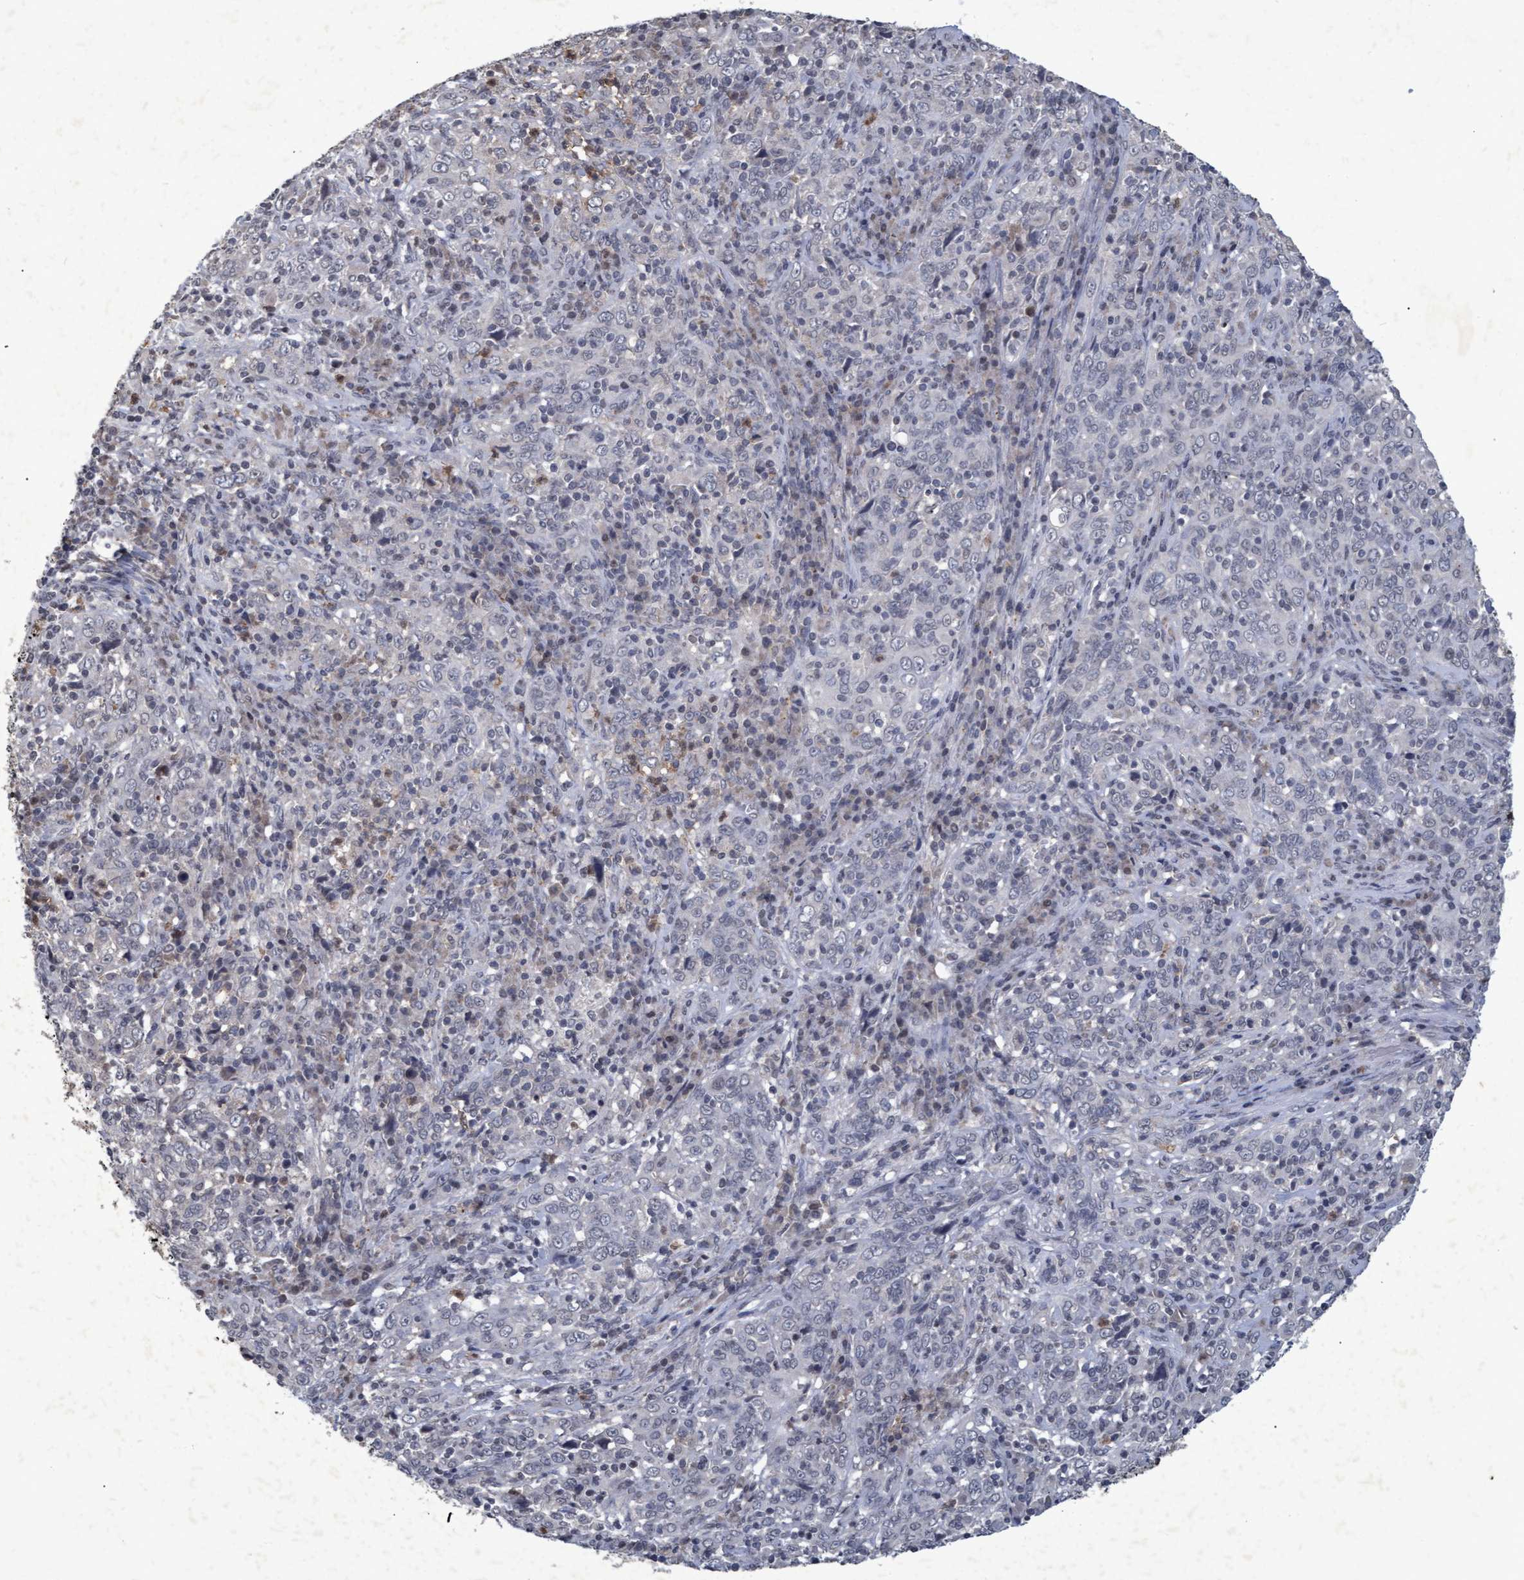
{"staining": {"intensity": "negative", "quantity": "none", "location": "none"}, "tissue": "cervical cancer", "cell_type": "Tumor cells", "image_type": "cancer", "snomed": [{"axis": "morphology", "description": "Squamous cell carcinoma, NOS"}, {"axis": "topography", "description": "Cervix"}], "caption": "This is a image of immunohistochemistry (IHC) staining of cervical cancer, which shows no expression in tumor cells. Nuclei are stained in blue.", "gene": "GALC", "patient": {"sex": "female", "age": 46}}